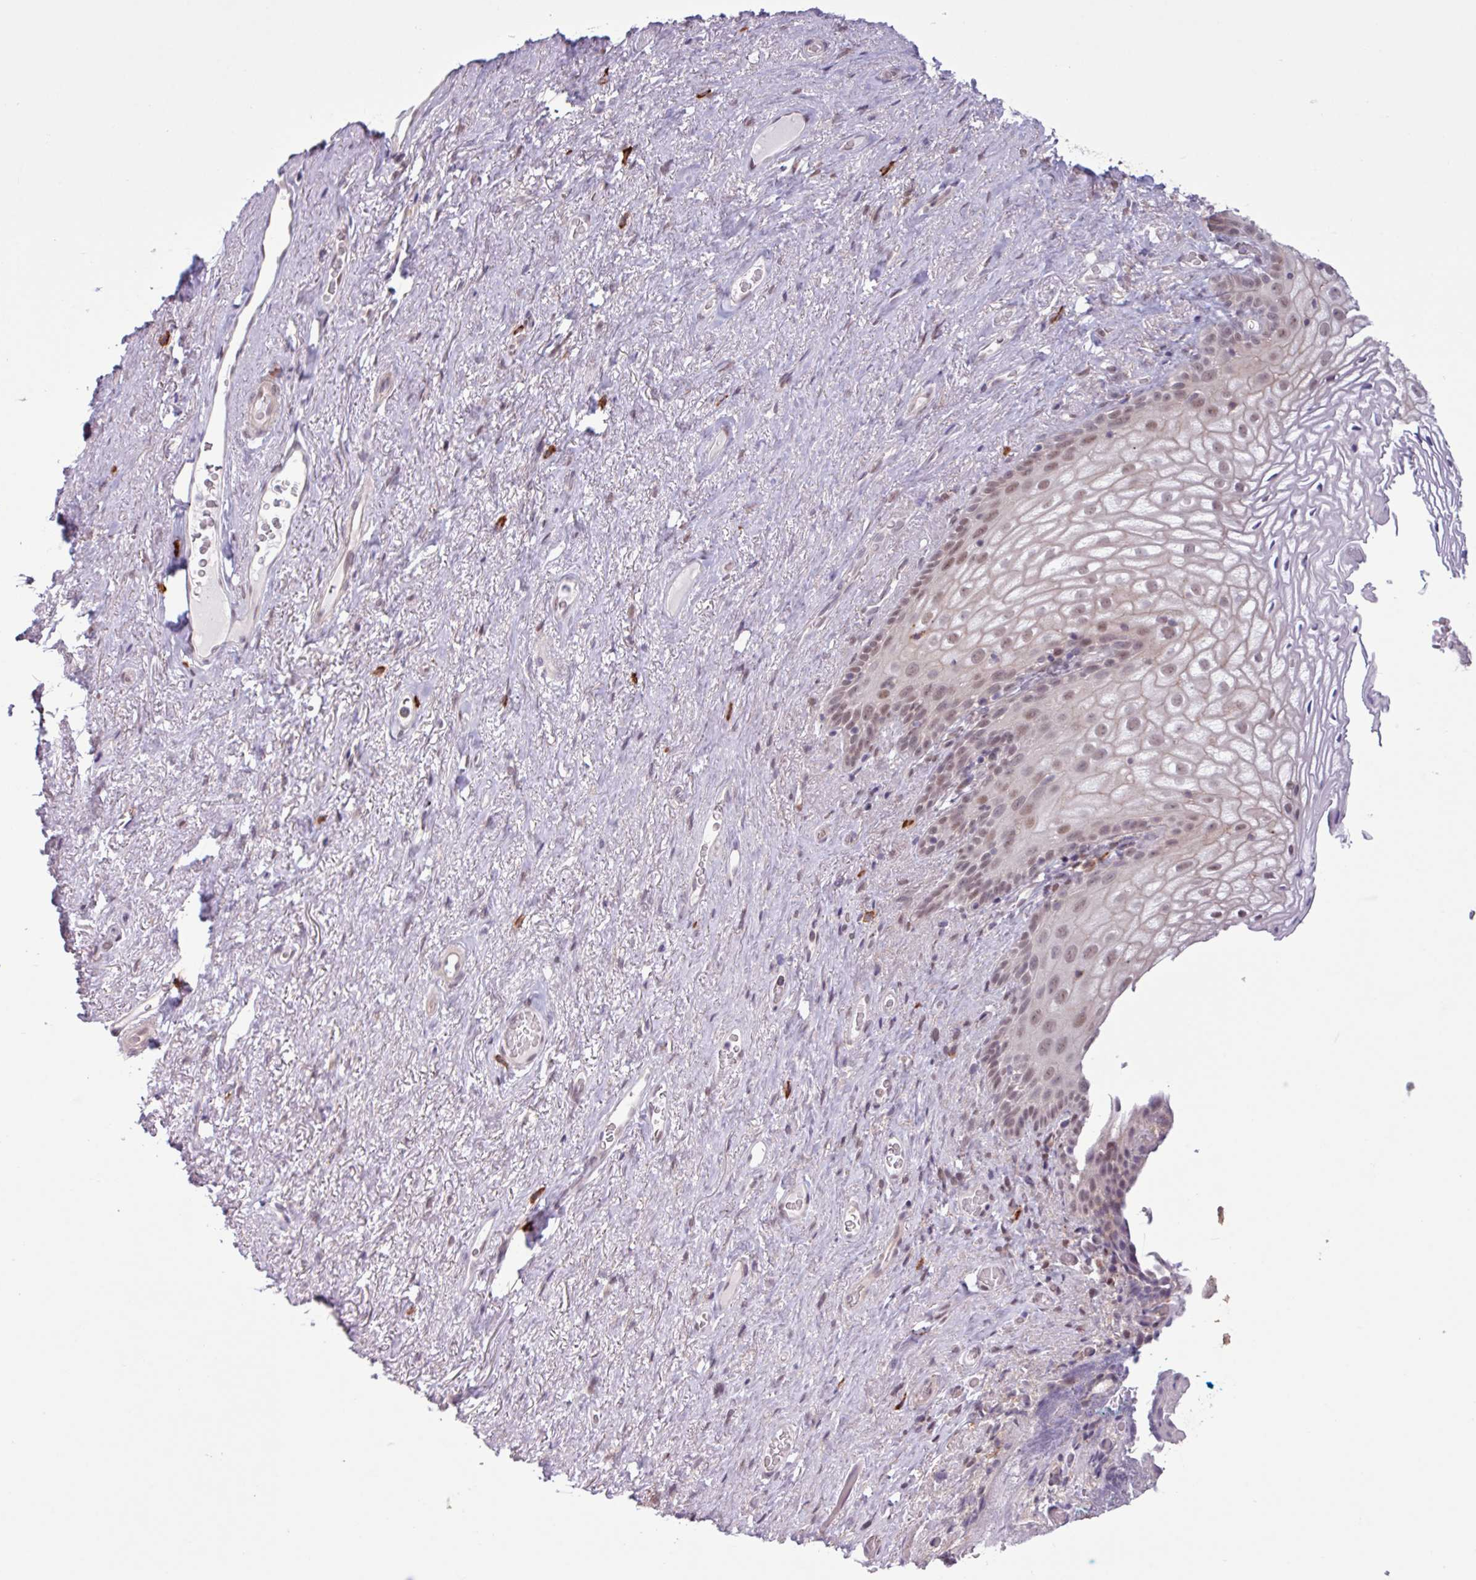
{"staining": {"intensity": "moderate", "quantity": "25%-75%", "location": "cytoplasmic/membranous,nuclear"}, "tissue": "vagina", "cell_type": "Squamous epithelial cells", "image_type": "normal", "snomed": [{"axis": "morphology", "description": "Normal tissue, NOS"}, {"axis": "topography", "description": "Vagina"}, {"axis": "topography", "description": "Peripheral nerve tissue"}], "caption": "Brown immunohistochemical staining in normal human vagina reveals moderate cytoplasmic/membranous,nuclear staining in approximately 25%-75% of squamous epithelial cells.", "gene": "NOTCH2", "patient": {"sex": "female", "age": 71}}